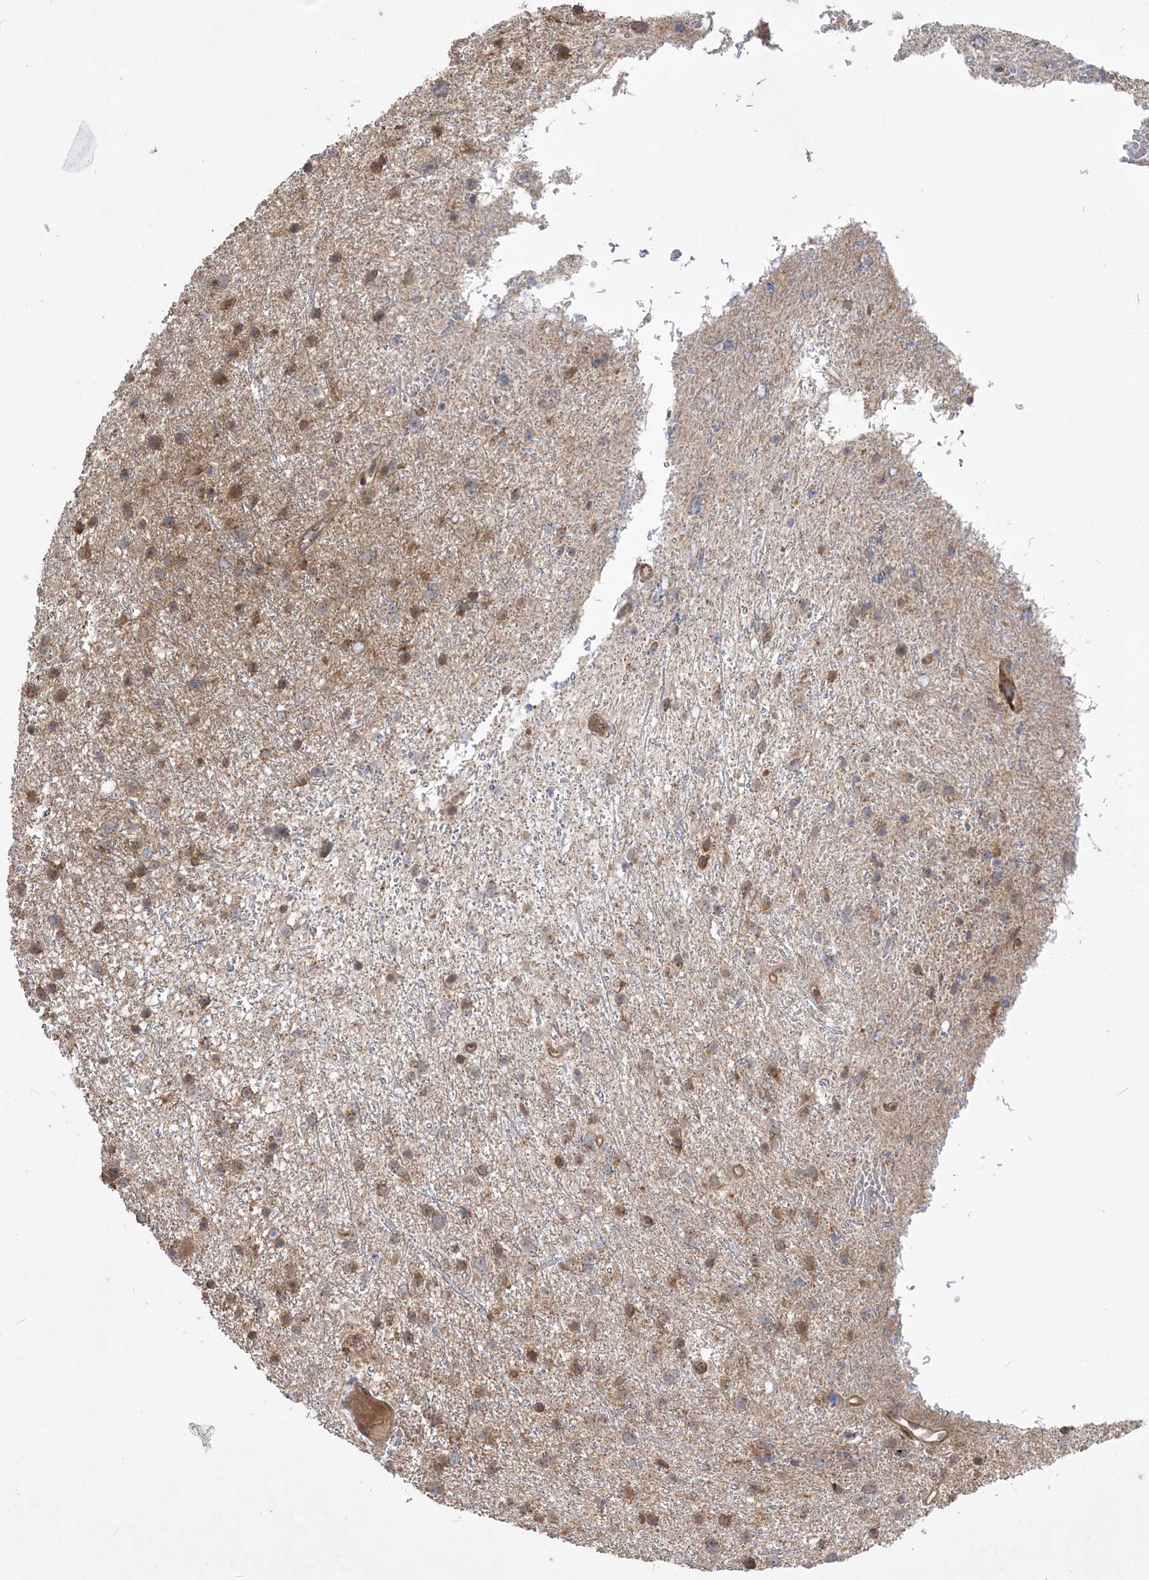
{"staining": {"intensity": "moderate", "quantity": ">75%", "location": "cytoplasmic/membranous"}, "tissue": "glioma", "cell_type": "Tumor cells", "image_type": "cancer", "snomed": [{"axis": "morphology", "description": "Glioma, malignant, Low grade"}, {"axis": "topography", "description": "Cerebral cortex"}], "caption": "Human low-grade glioma (malignant) stained with a protein marker shows moderate staining in tumor cells.", "gene": "MMADHC", "patient": {"sex": "female", "age": 39}}